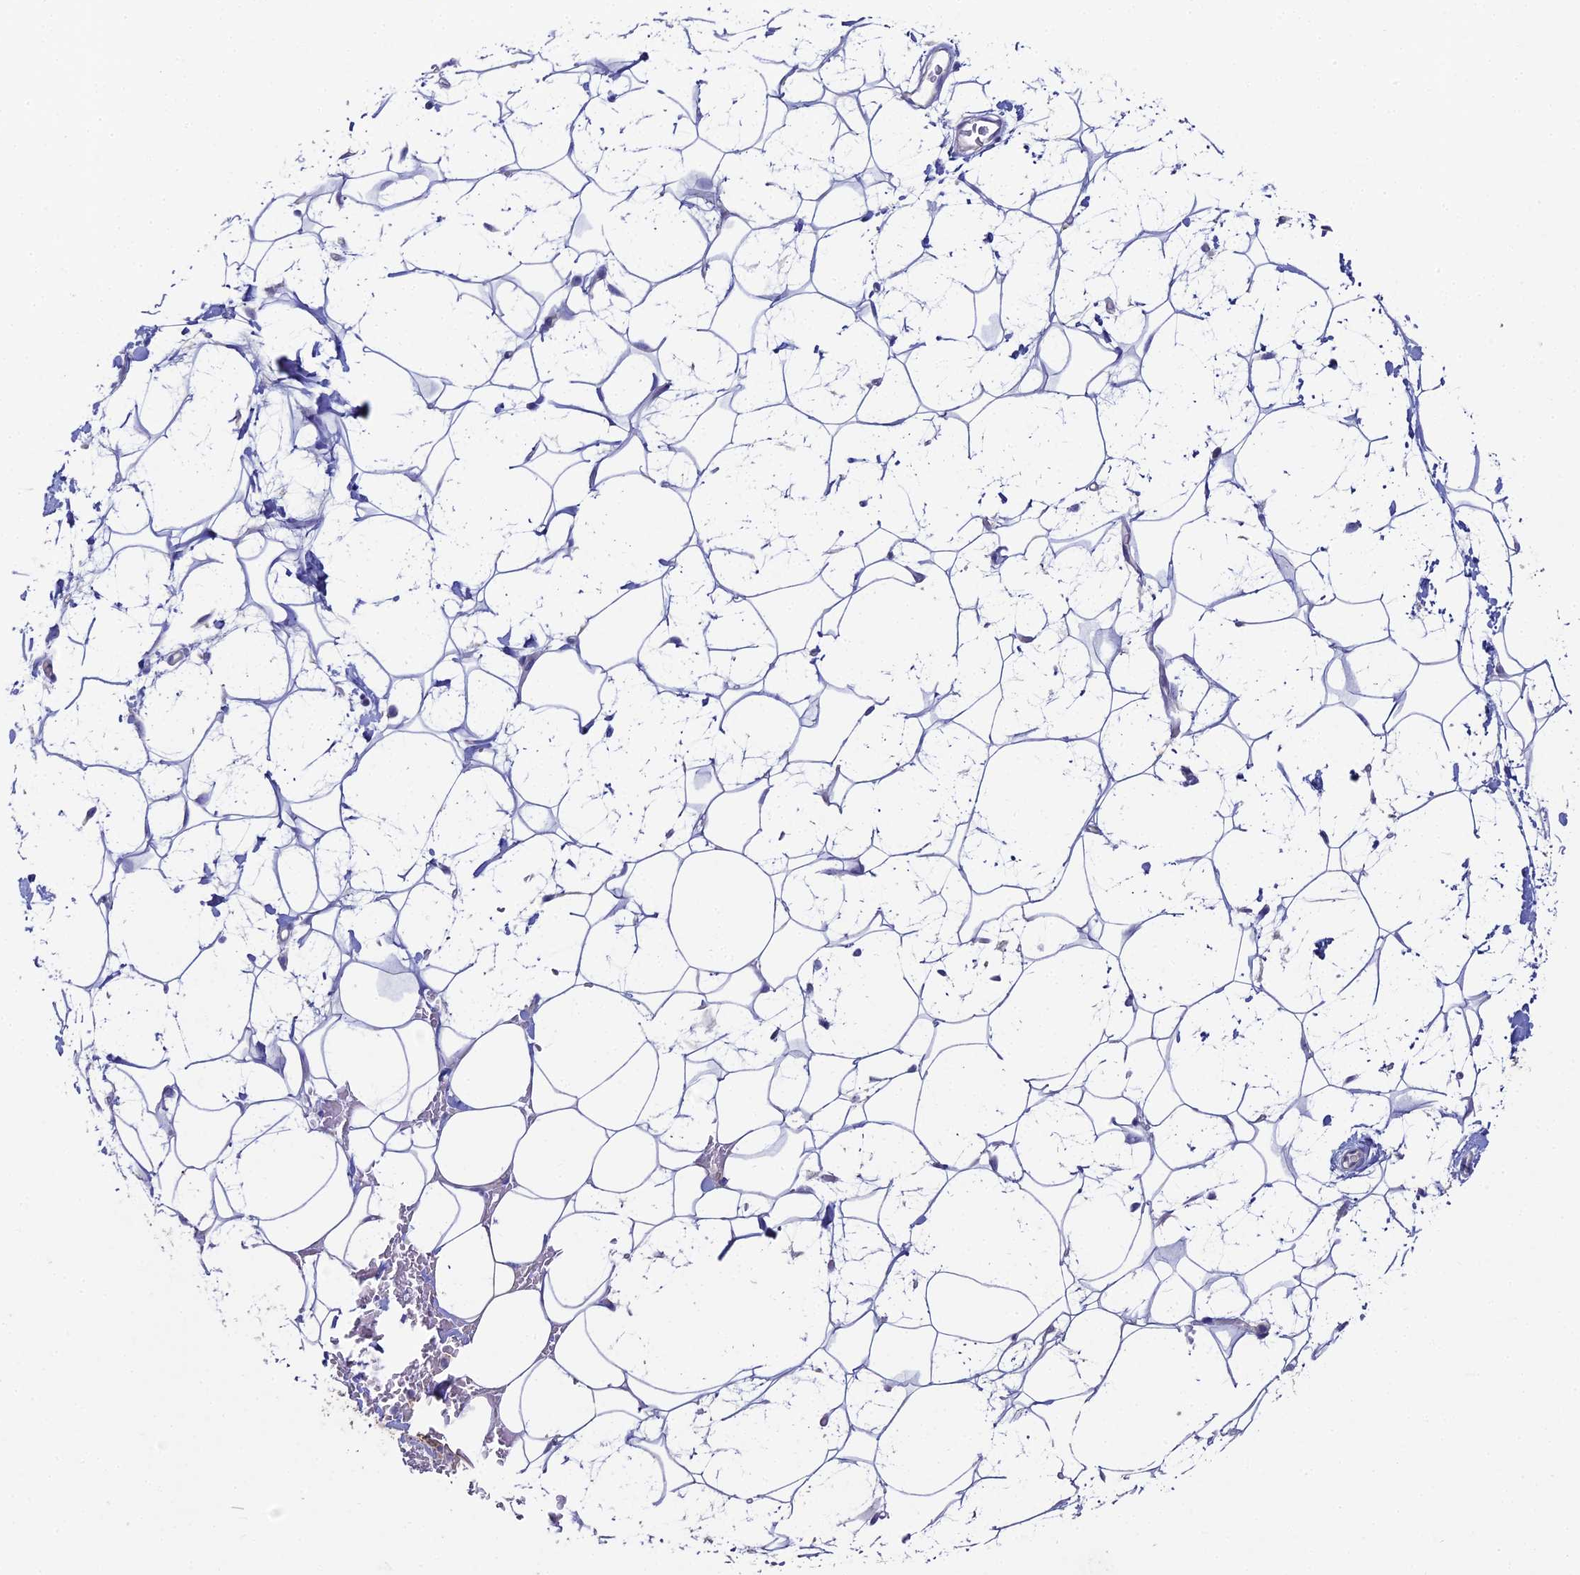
{"staining": {"intensity": "negative", "quantity": "none", "location": "none"}, "tissue": "adipose tissue", "cell_type": "Adipocytes", "image_type": "normal", "snomed": [{"axis": "morphology", "description": "Normal tissue, NOS"}, {"axis": "topography", "description": "Breast"}], "caption": "This is an immunohistochemistry photomicrograph of unremarkable adipose tissue. There is no staining in adipocytes.", "gene": "NCAM1", "patient": {"sex": "female", "age": 26}}